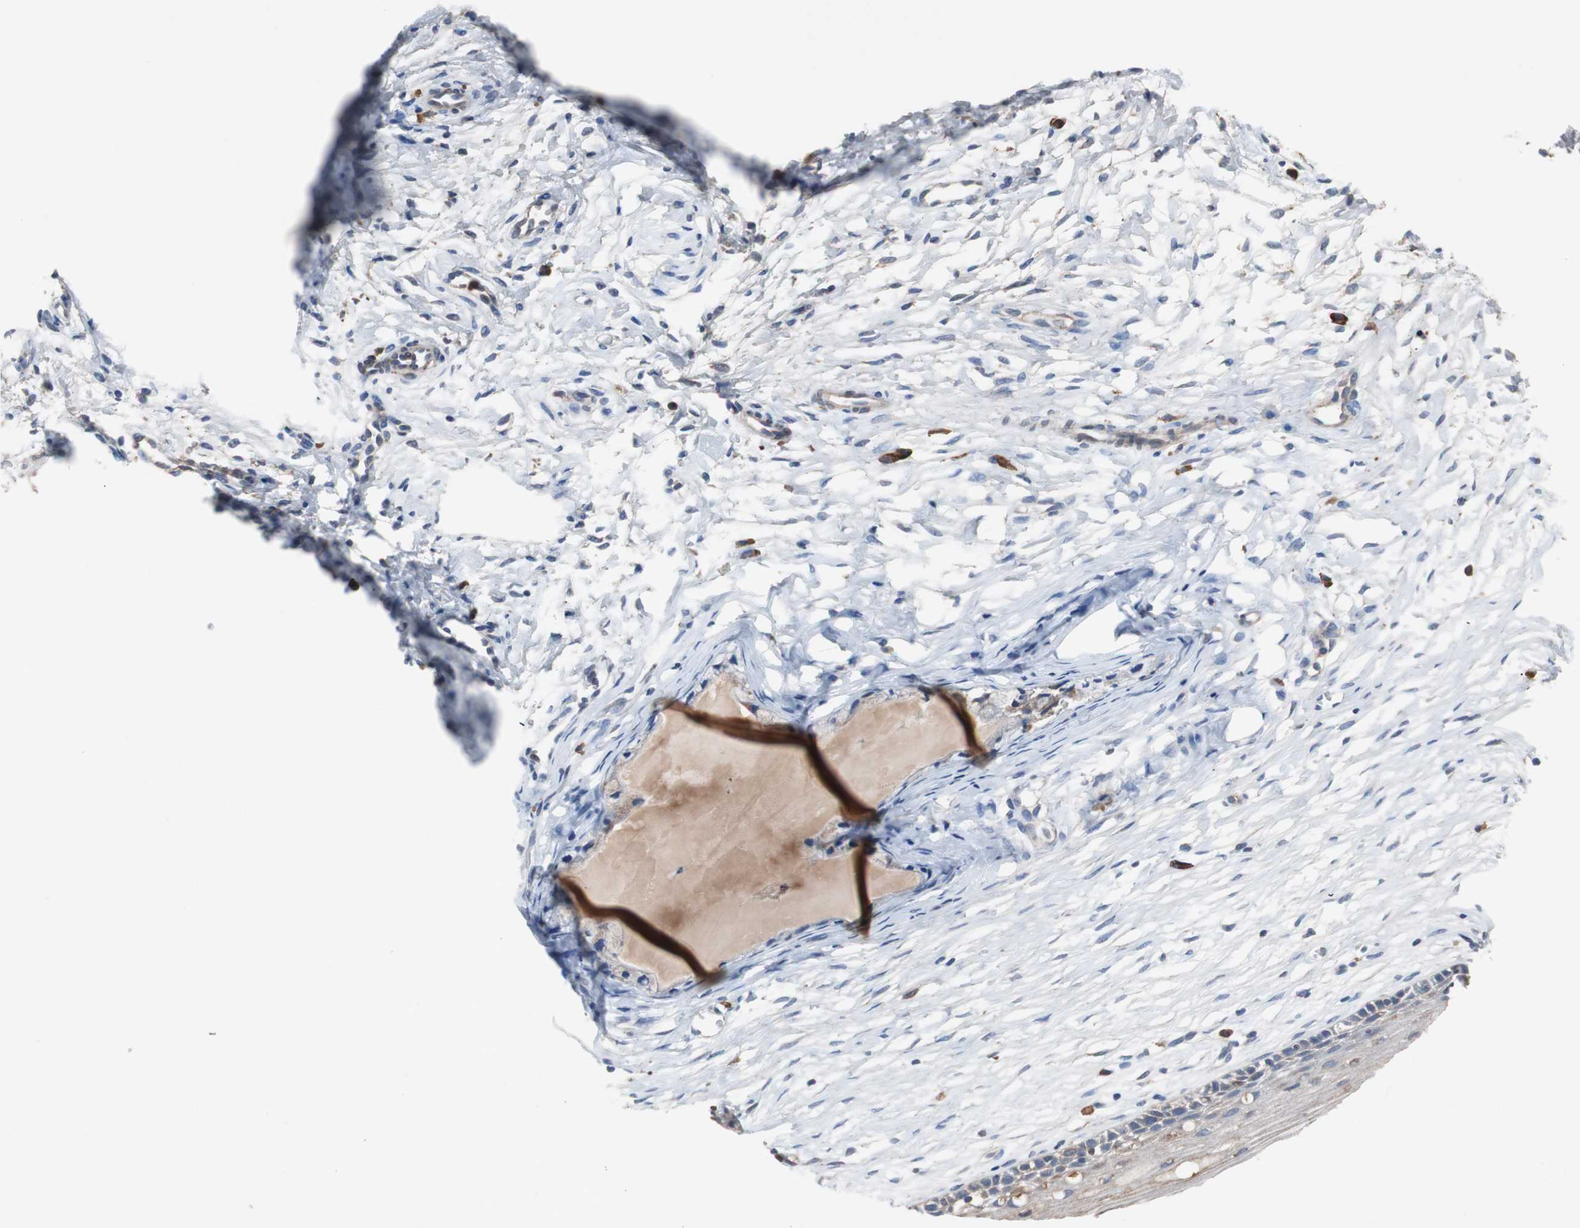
{"staining": {"intensity": "weak", "quantity": "25%-75%", "location": "cytoplasmic/membranous"}, "tissue": "cervix", "cell_type": "Glandular cells", "image_type": "normal", "snomed": [{"axis": "morphology", "description": "Normal tissue, NOS"}, {"axis": "topography", "description": "Cervix"}], "caption": "An IHC image of unremarkable tissue is shown. Protein staining in brown highlights weak cytoplasmic/membranous positivity in cervix within glandular cells.", "gene": "SORT1", "patient": {"sex": "female", "age": 46}}